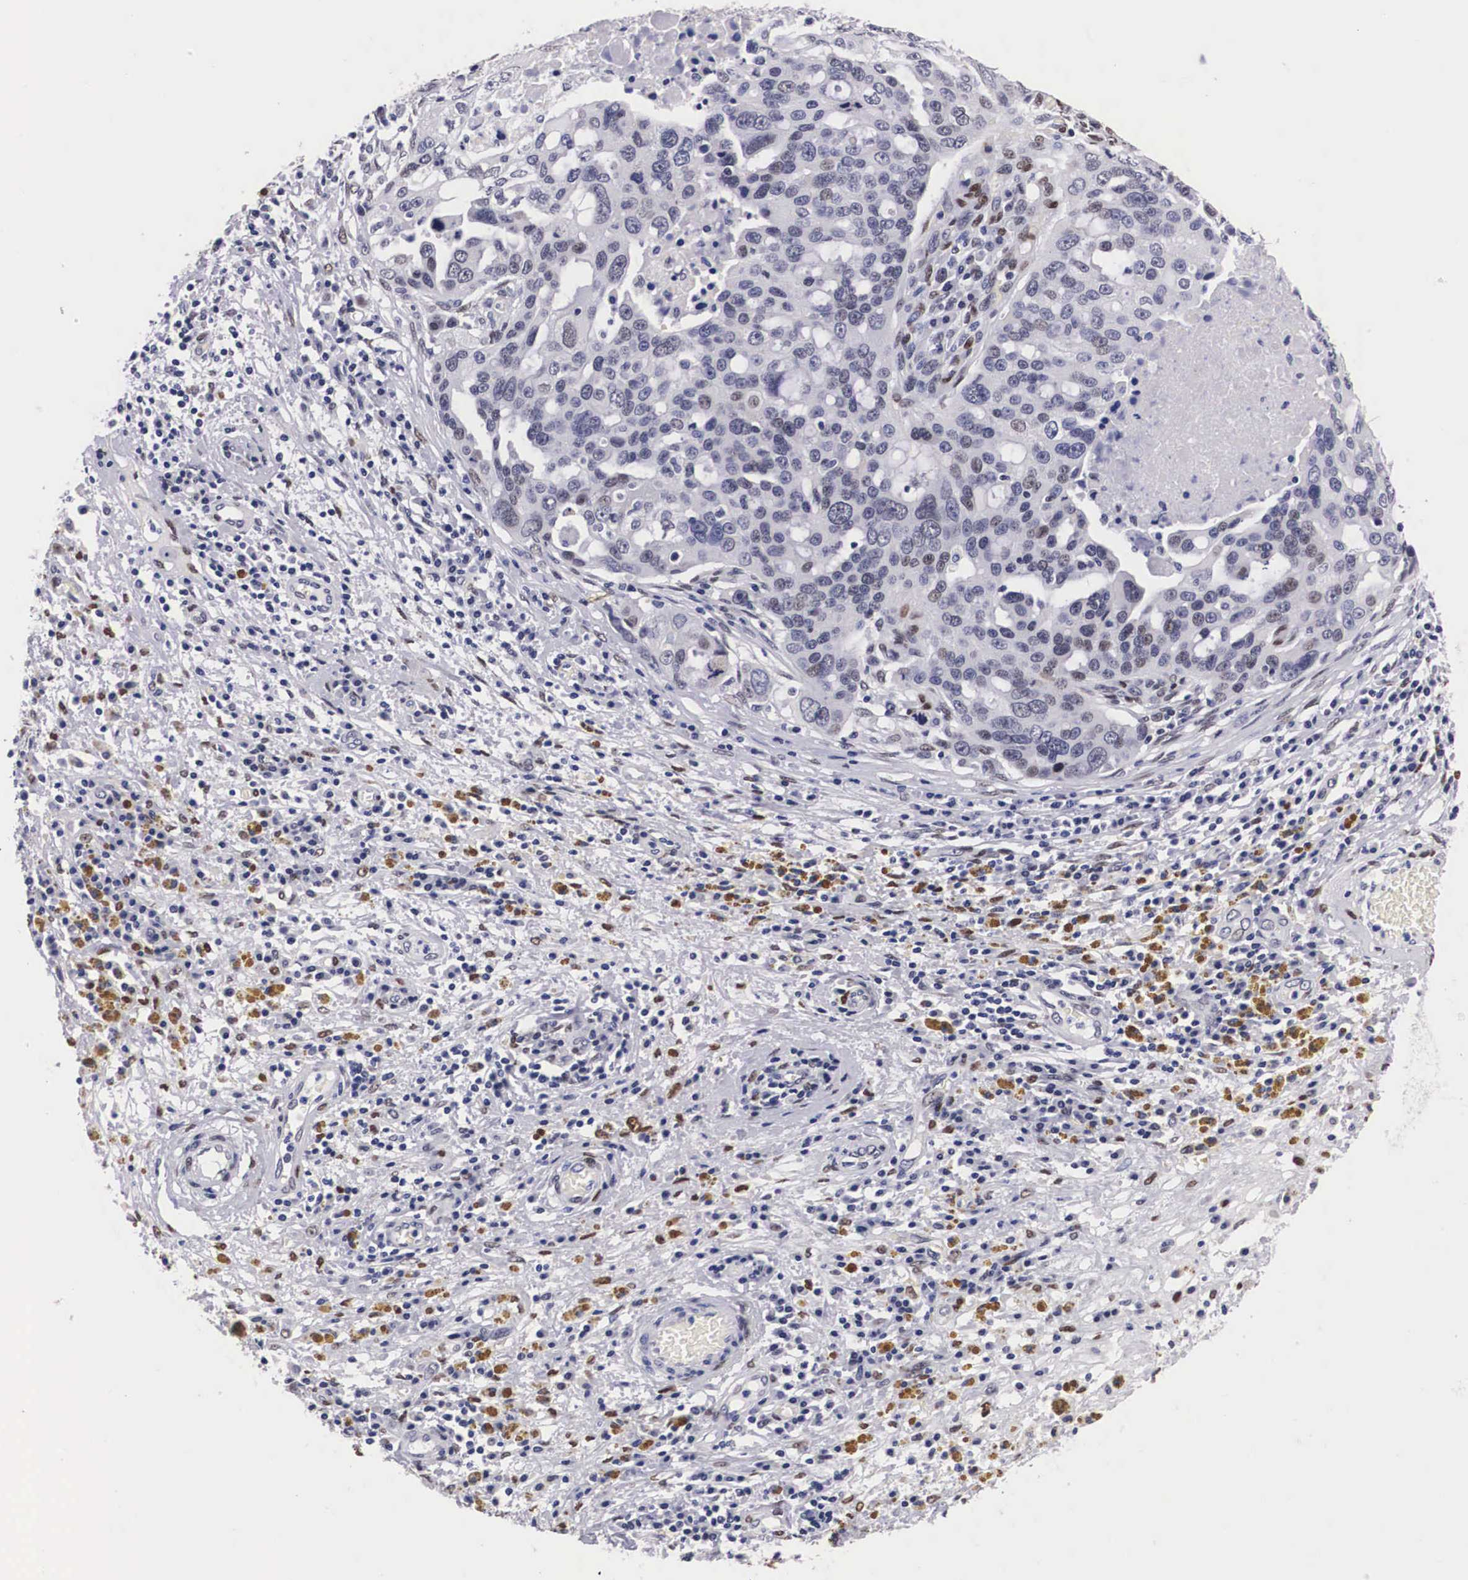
{"staining": {"intensity": "moderate", "quantity": "<25%", "location": "nuclear"}, "tissue": "ovarian cancer", "cell_type": "Tumor cells", "image_type": "cancer", "snomed": [{"axis": "morphology", "description": "Carcinoma, endometroid"}, {"axis": "topography", "description": "Ovary"}], "caption": "Moderate nuclear protein positivity is seen in about <25% of tumor cells in ovarian endometroid carcinoma. (IHC, brightfield microscopy, high magnification).", "gene": "KHDRBS3", "patient": {"sex": "female", "age": 75}}